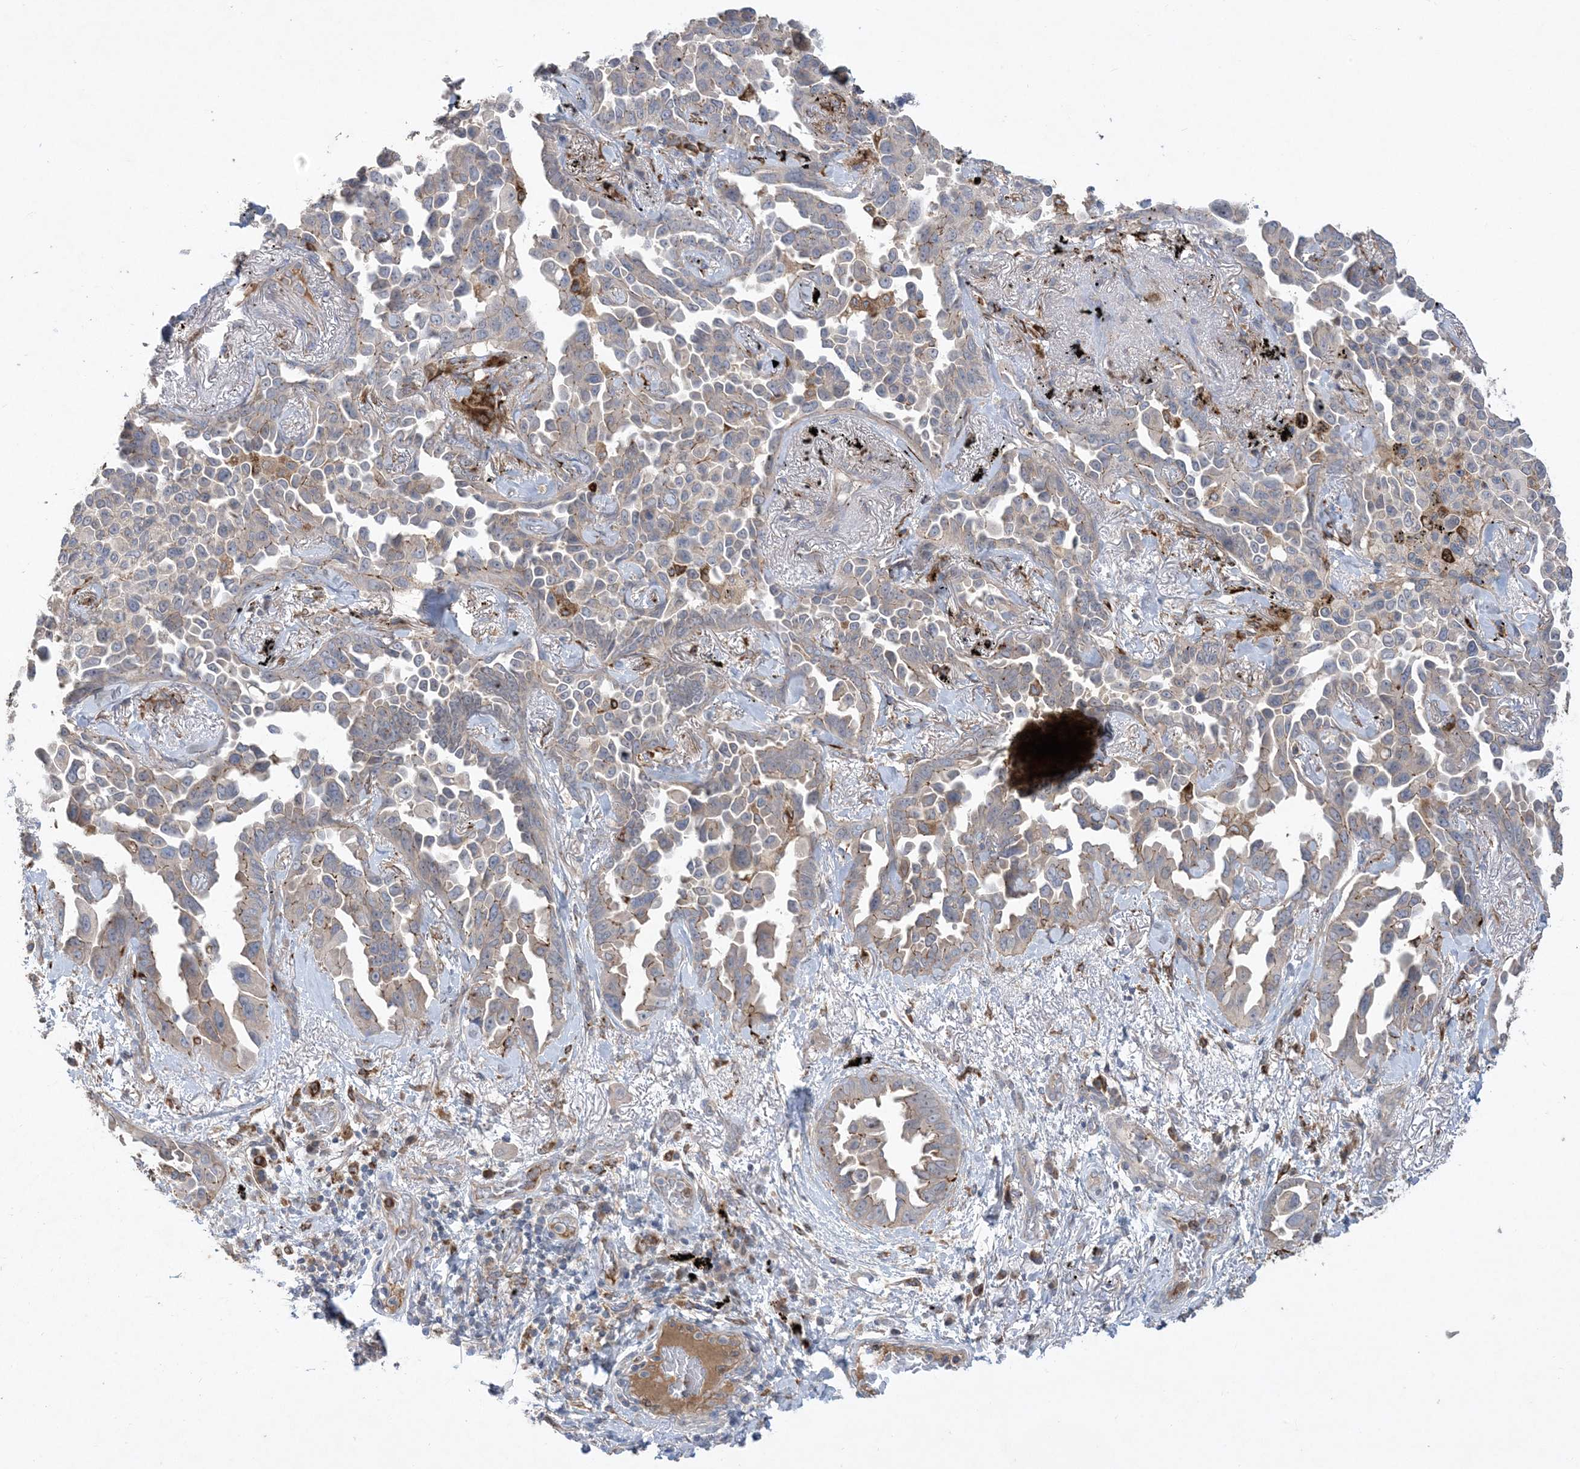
{"staining": {"intensity": "weak", "quantity": "<25%", "location": "cytoplasmic/membranous"}, "tissue": "lung cancer", "cell_type": "Tumor cells", "image_type": "cancer", "snomed": [{"axis": "morphology", "description": "Adenocarcinoma, NOS"}, {"axis": "topography", "description": "Lung"}], "caption": "High magnification brightfield microscopy of lung cancer (adenocarcinoma) stained with DAB (brown) and counterstained with hematoxylin (blue): tumor cells show no significant expression. (DAB IHC with hematoxylin counter stain).", "gene": "MASP2", "patient": {"sex": "female", "age": 67}}